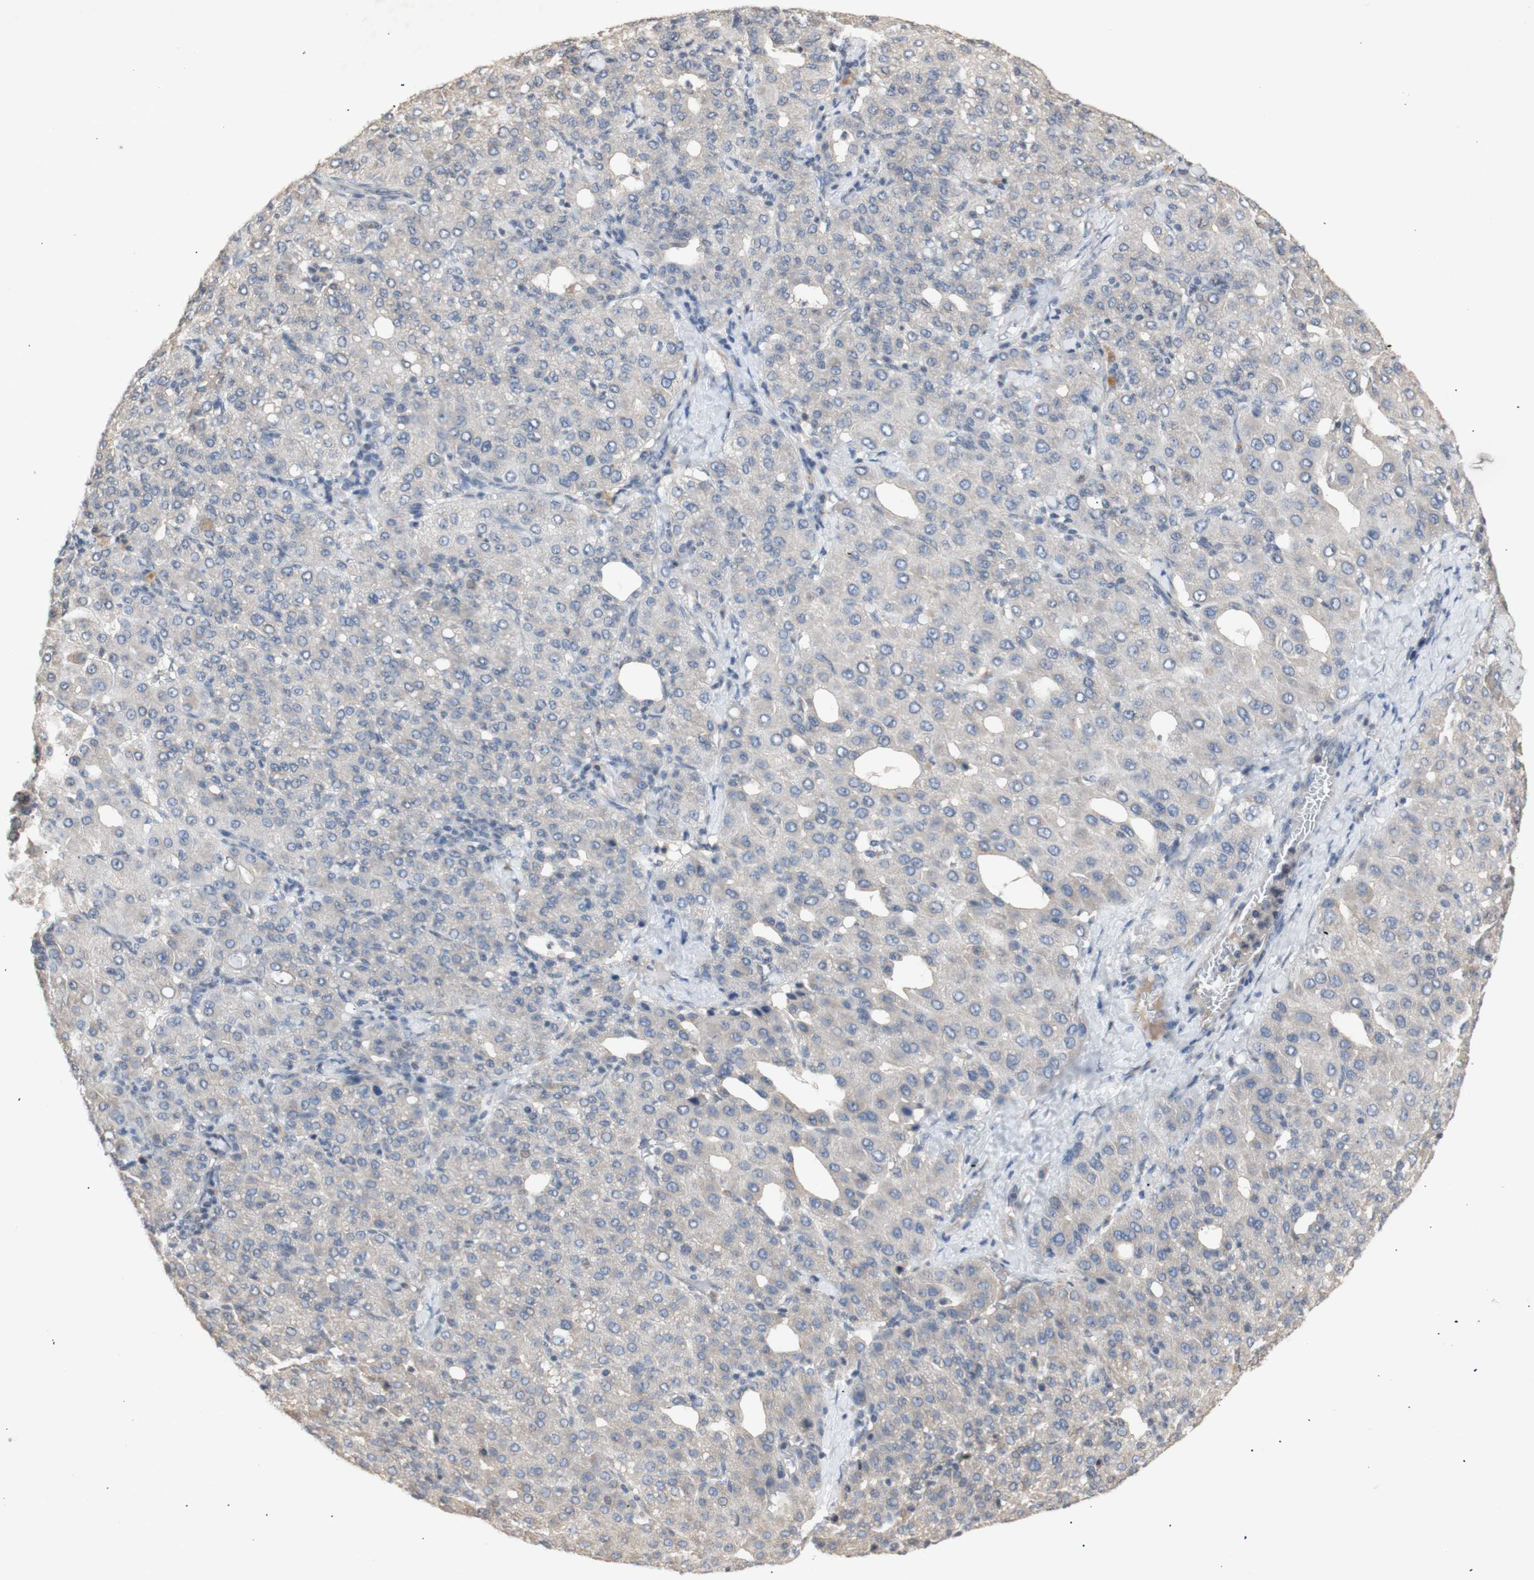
{"staining": {"intensity": "negative", "quantity": "none", "location": "none"}, "tissue": "liver cancer", "cell_type": "Tumor cells", "image_type": "cancer", "snomed": [{"axis": "morphology", "description": "Carcinoma, Hepatocellular, NOS"}, {"axis": "topography", "description": "Liver"}], "caption": "A high-resolution image shows immunohistochemistry staining of liver hepatocellular carcinoma, which demonstrates no significant expression in tumor cells. Nuclei are stained in blue.", "gene": "FOSB", "patient": {"sex": "male", "age": 65}}